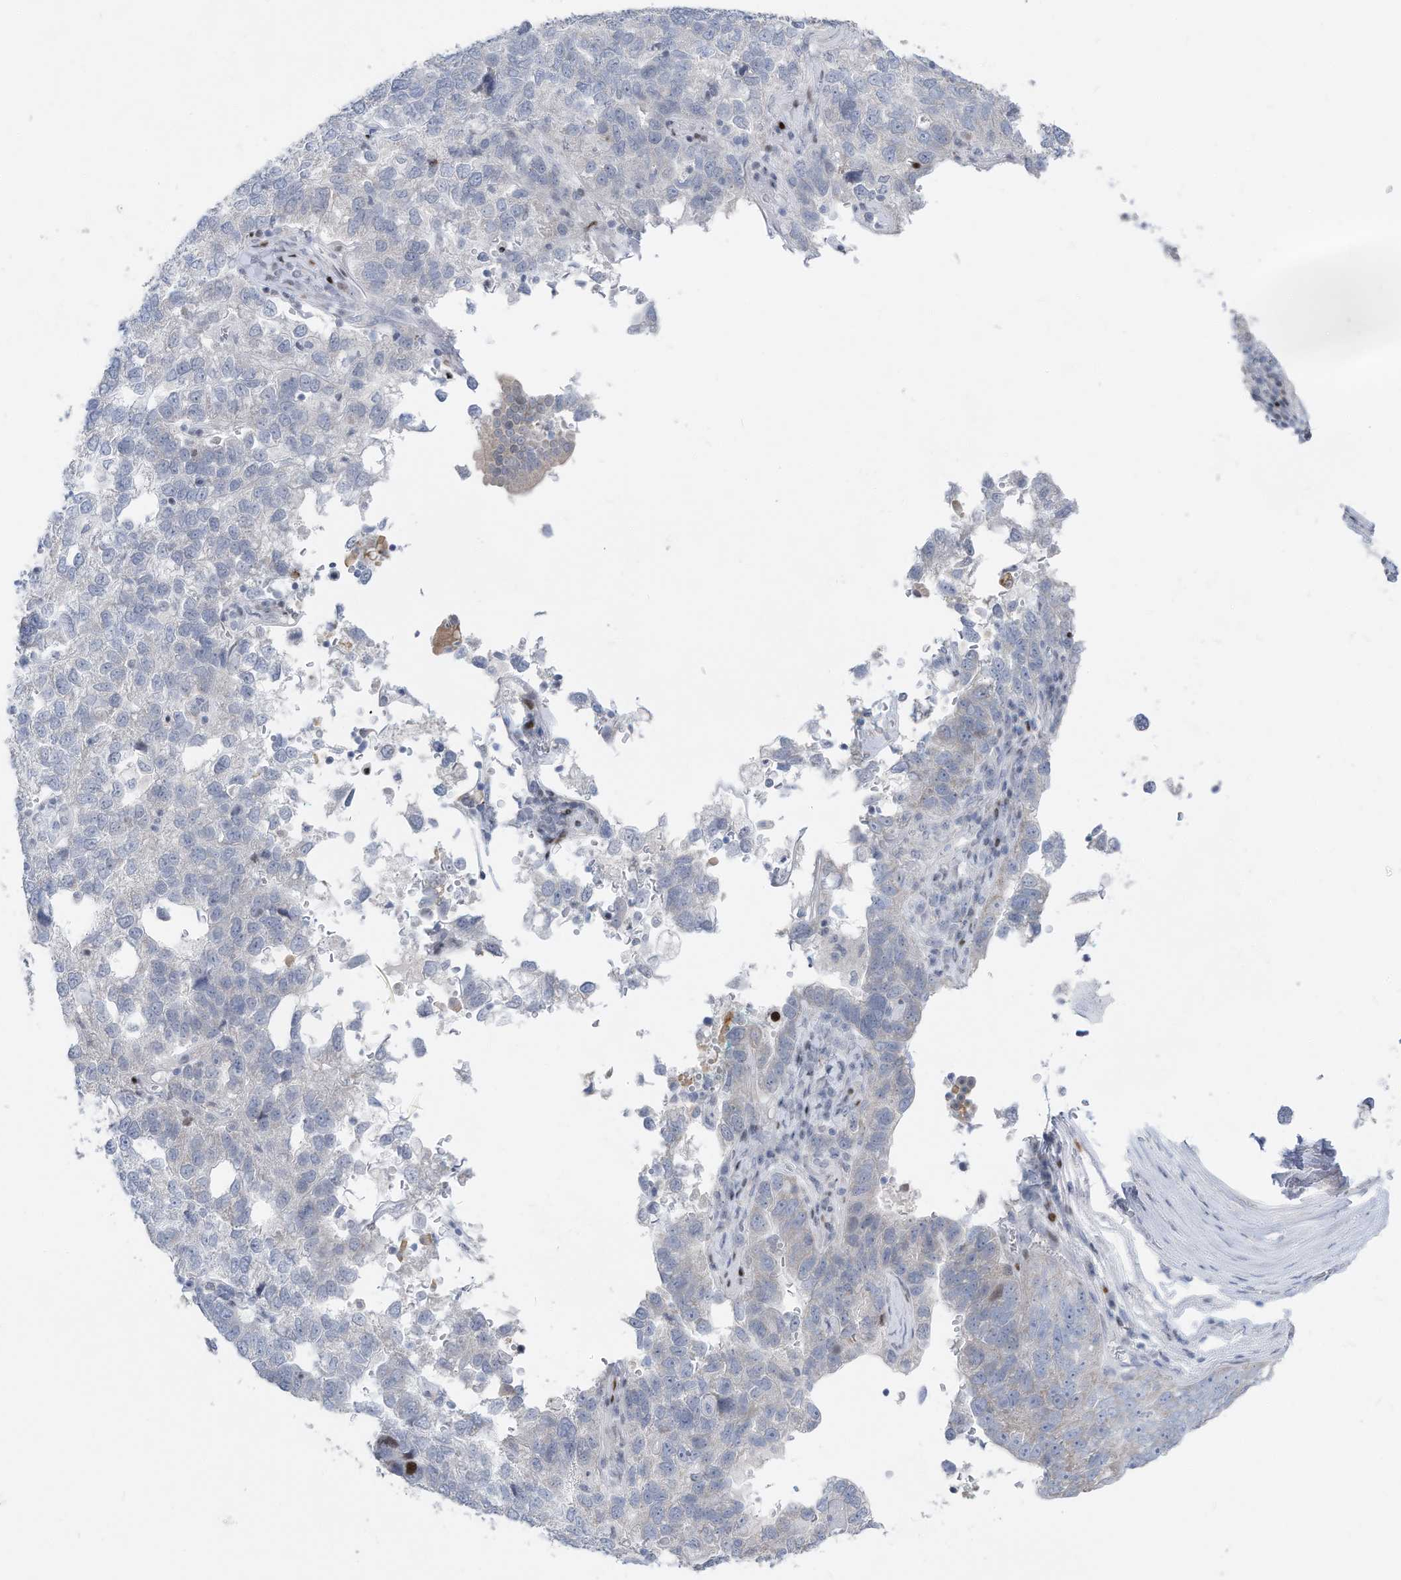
{"staining": {"intensity": "negative", "quantity": "none", "location": "none"}, "tissue": "pancreatic cancer", "cell_type": "Tumor cells", "image_type": "cancer", "snomed": [{"axis": "morphology", "description": "Adenocarcinoma, NOS"}, {"axis": "topography", "description": "Pancreas"}], "caption": "IHC histopathology image of pancreatic cancer (adenocarcinoma) stained for a protein (brown), which exhibits no staining in tumor cells.", "gene": "FRS3", "patient": {"sex": "female", "age": 61}}